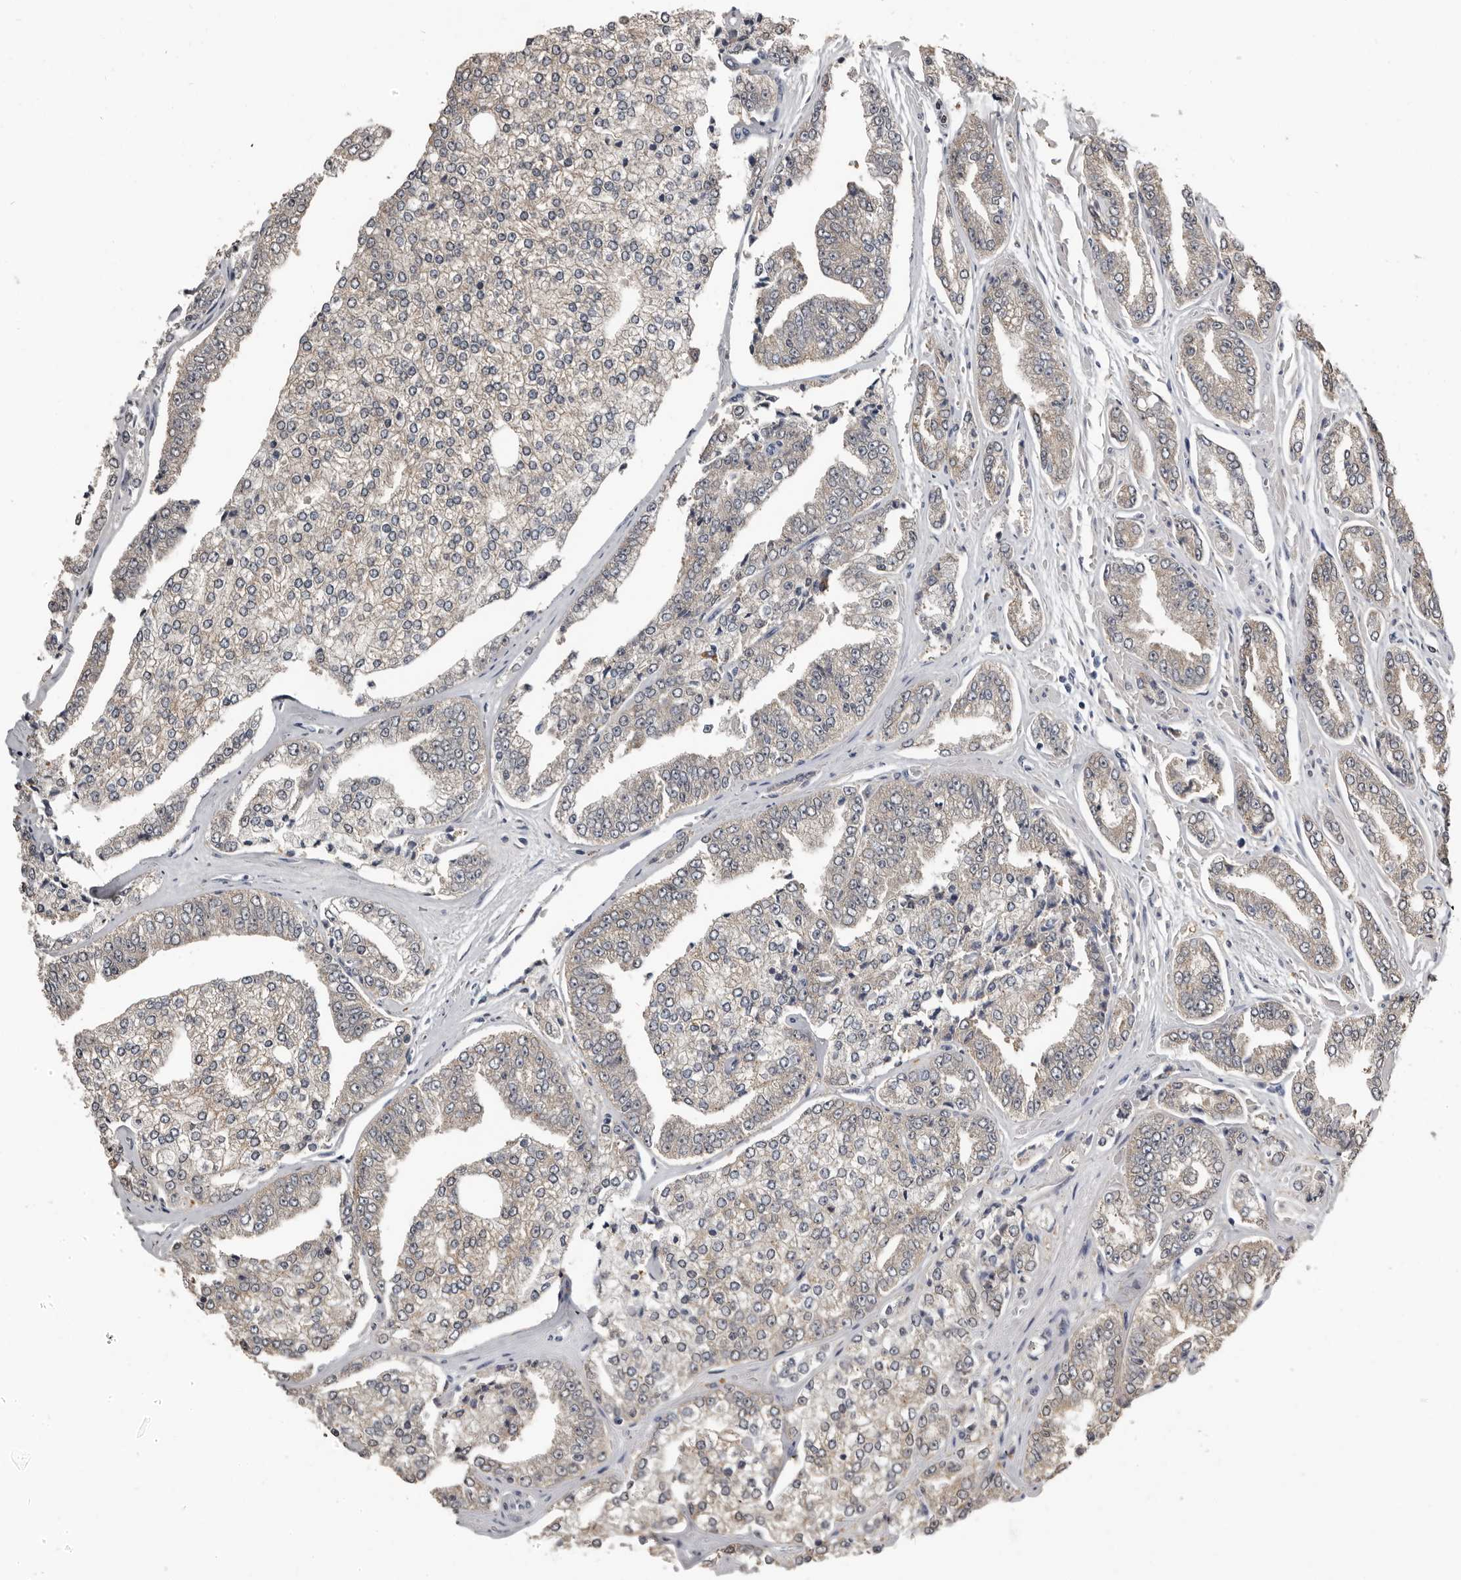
{"staining": {"intensity": "weak", "quantity": ">75%", "location": "cytoplasmic/membranous"}, "tissue": "prostate cancer", "cell_type": "Tumor cells", "image_type": "cancer", "snomed": [{"axis": "morphology", "description": "Adenocarcinoma, High grade"}, {"axis": "topography", "description": "Prostate"}], "caption": "The micrograph reveals staining of prostate cancer (adenocarcinoma (high-grade)), revealing weak cytoplasmic/membranous protein expression (brown color) within tumor cells.", "gene": "KCNJ8", "patient": {"sex": "male", "age": 71}}